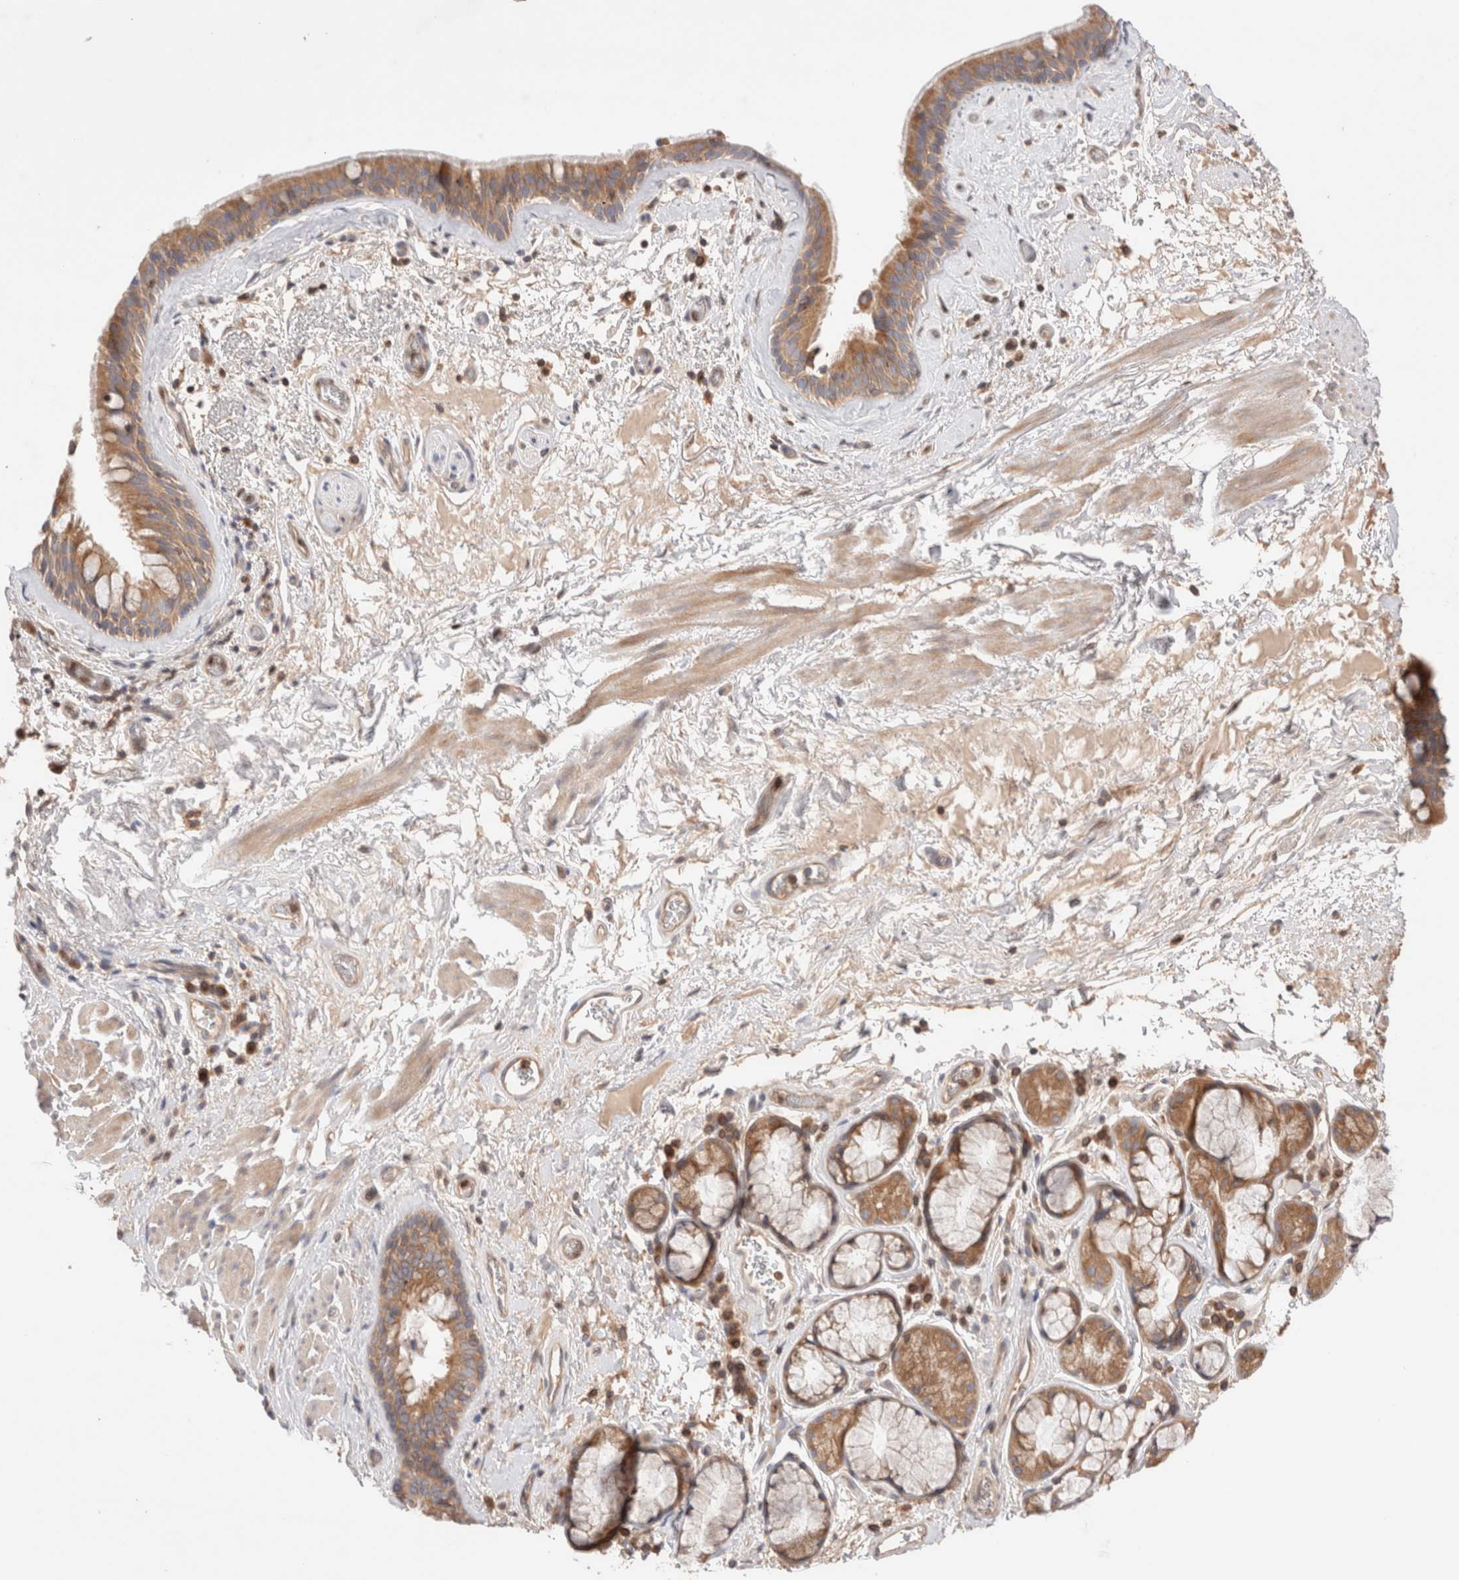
{"staining": {"intensity": "moderate", "quantity": ">75%", "location": "cytoplasmic/membranous"}, "tissue": "bronchus", "cell_type": "Respiratory epithelial cells", "image_type": "normal", "snomed": [{"axis": "morphology", "description": "Normal tissue, NOS"}, {"axis": "topography", "description": "Cartilage tissue"}], "caption": "Immunohistochemical staining of normal human bronchus exhibits medium levels of moderate cytoplasmic/membranous expression in approximately >75% of respiratory epithelial cells.", "gene": "SIKE1", "patient": {"sex": "female", "age": 63}}